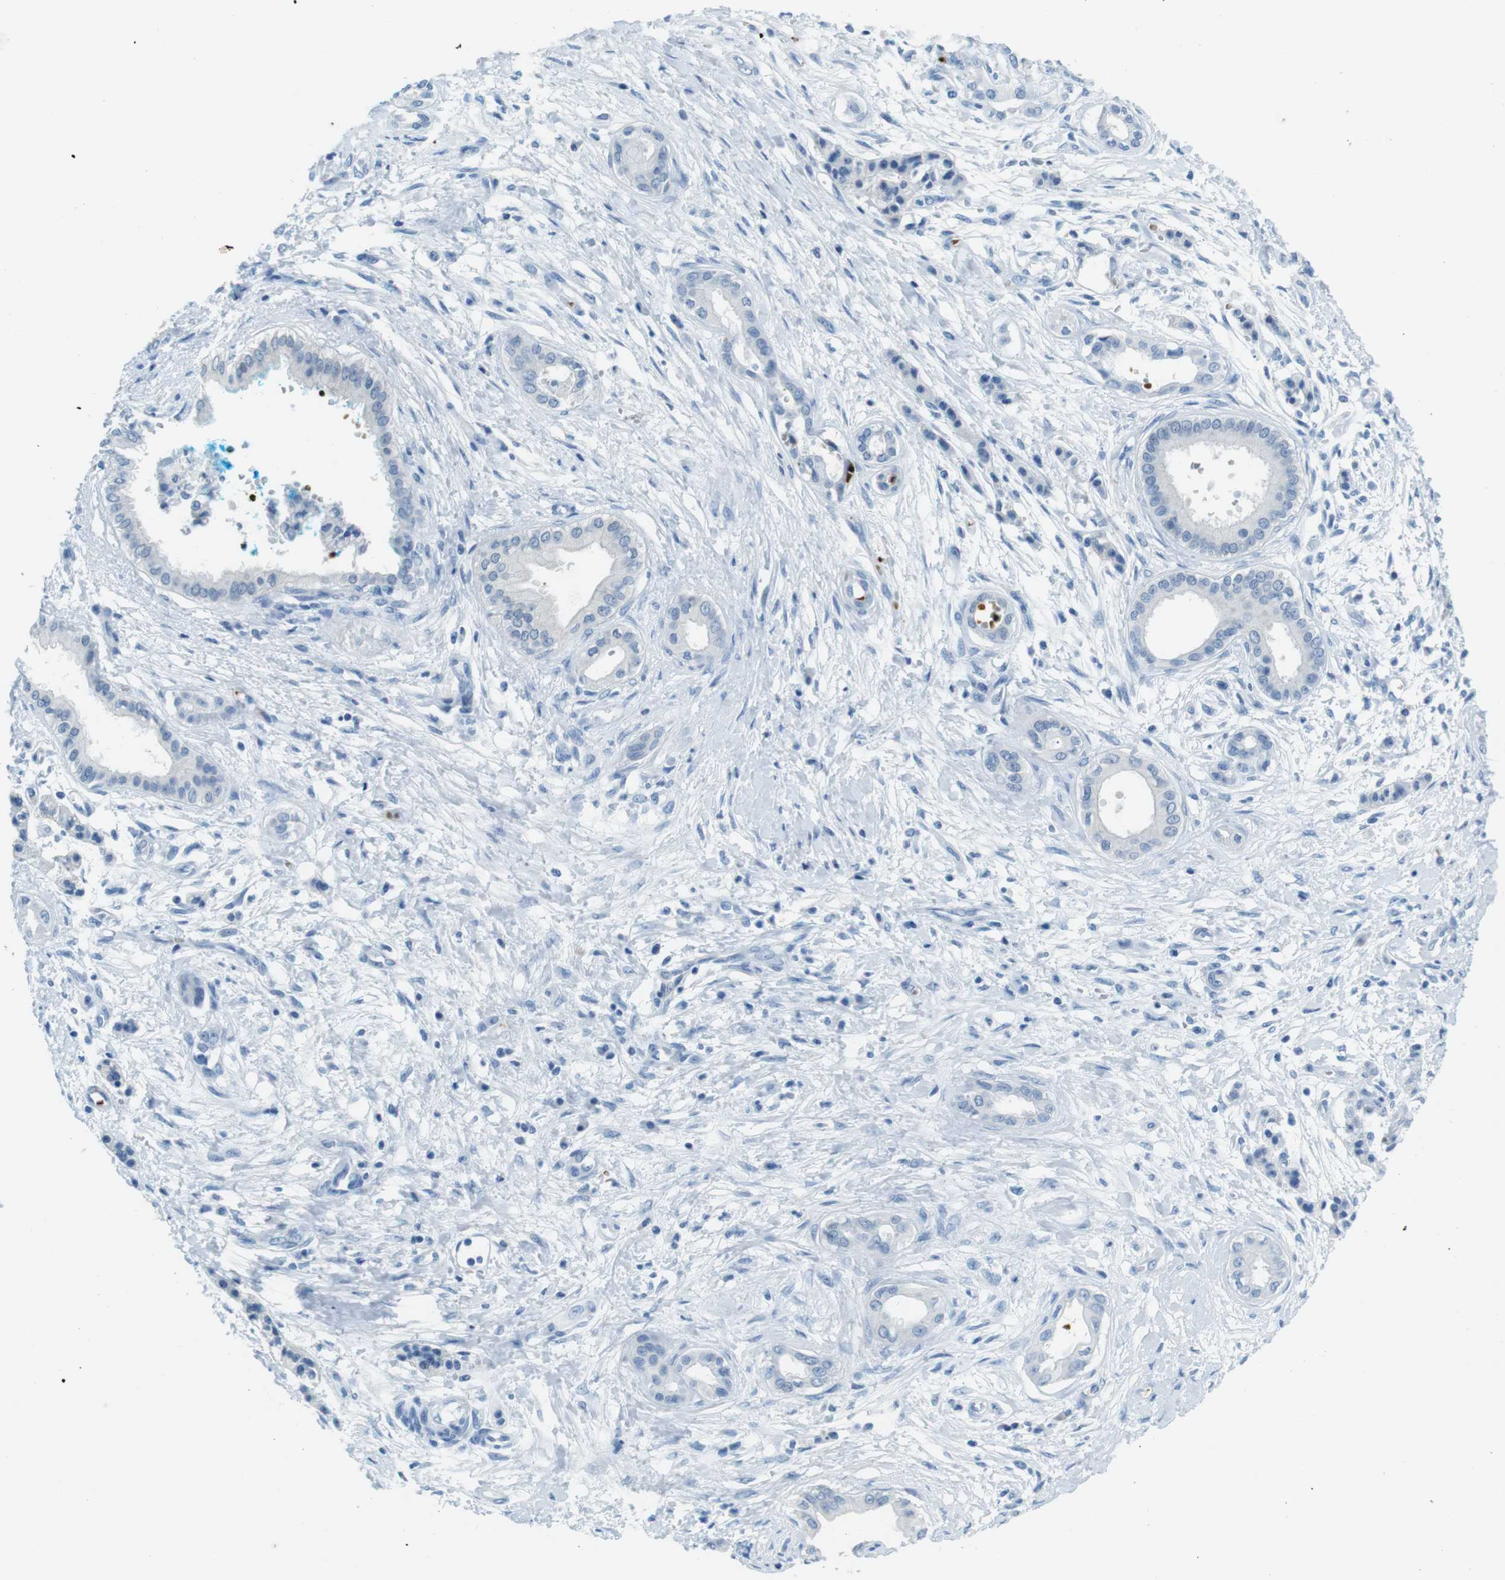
{"staining": {"intensity": "negative", "quantity": "none", "location": "none"}, "tissue": "pancreatic cancer", "cell_type": "Tumor cells", "image_type": "cancer", "snomed": [{"axis": "morphology", "description": "Adenocarcinoma, NOS"}, {"axis": "topography", "description": "Pancreas"}], "caption": "The IHC histopathology image has no significant expression in tumor cells of pancreatic adenocarcinoma tissue. (Stains: DAB immunohistochemistry with hematoxylin counter stain, Microscopy: brightfield microscopy at high magnification).", "gene": "TFAP2C", "patient": {"sex": "male", "age": 56}}